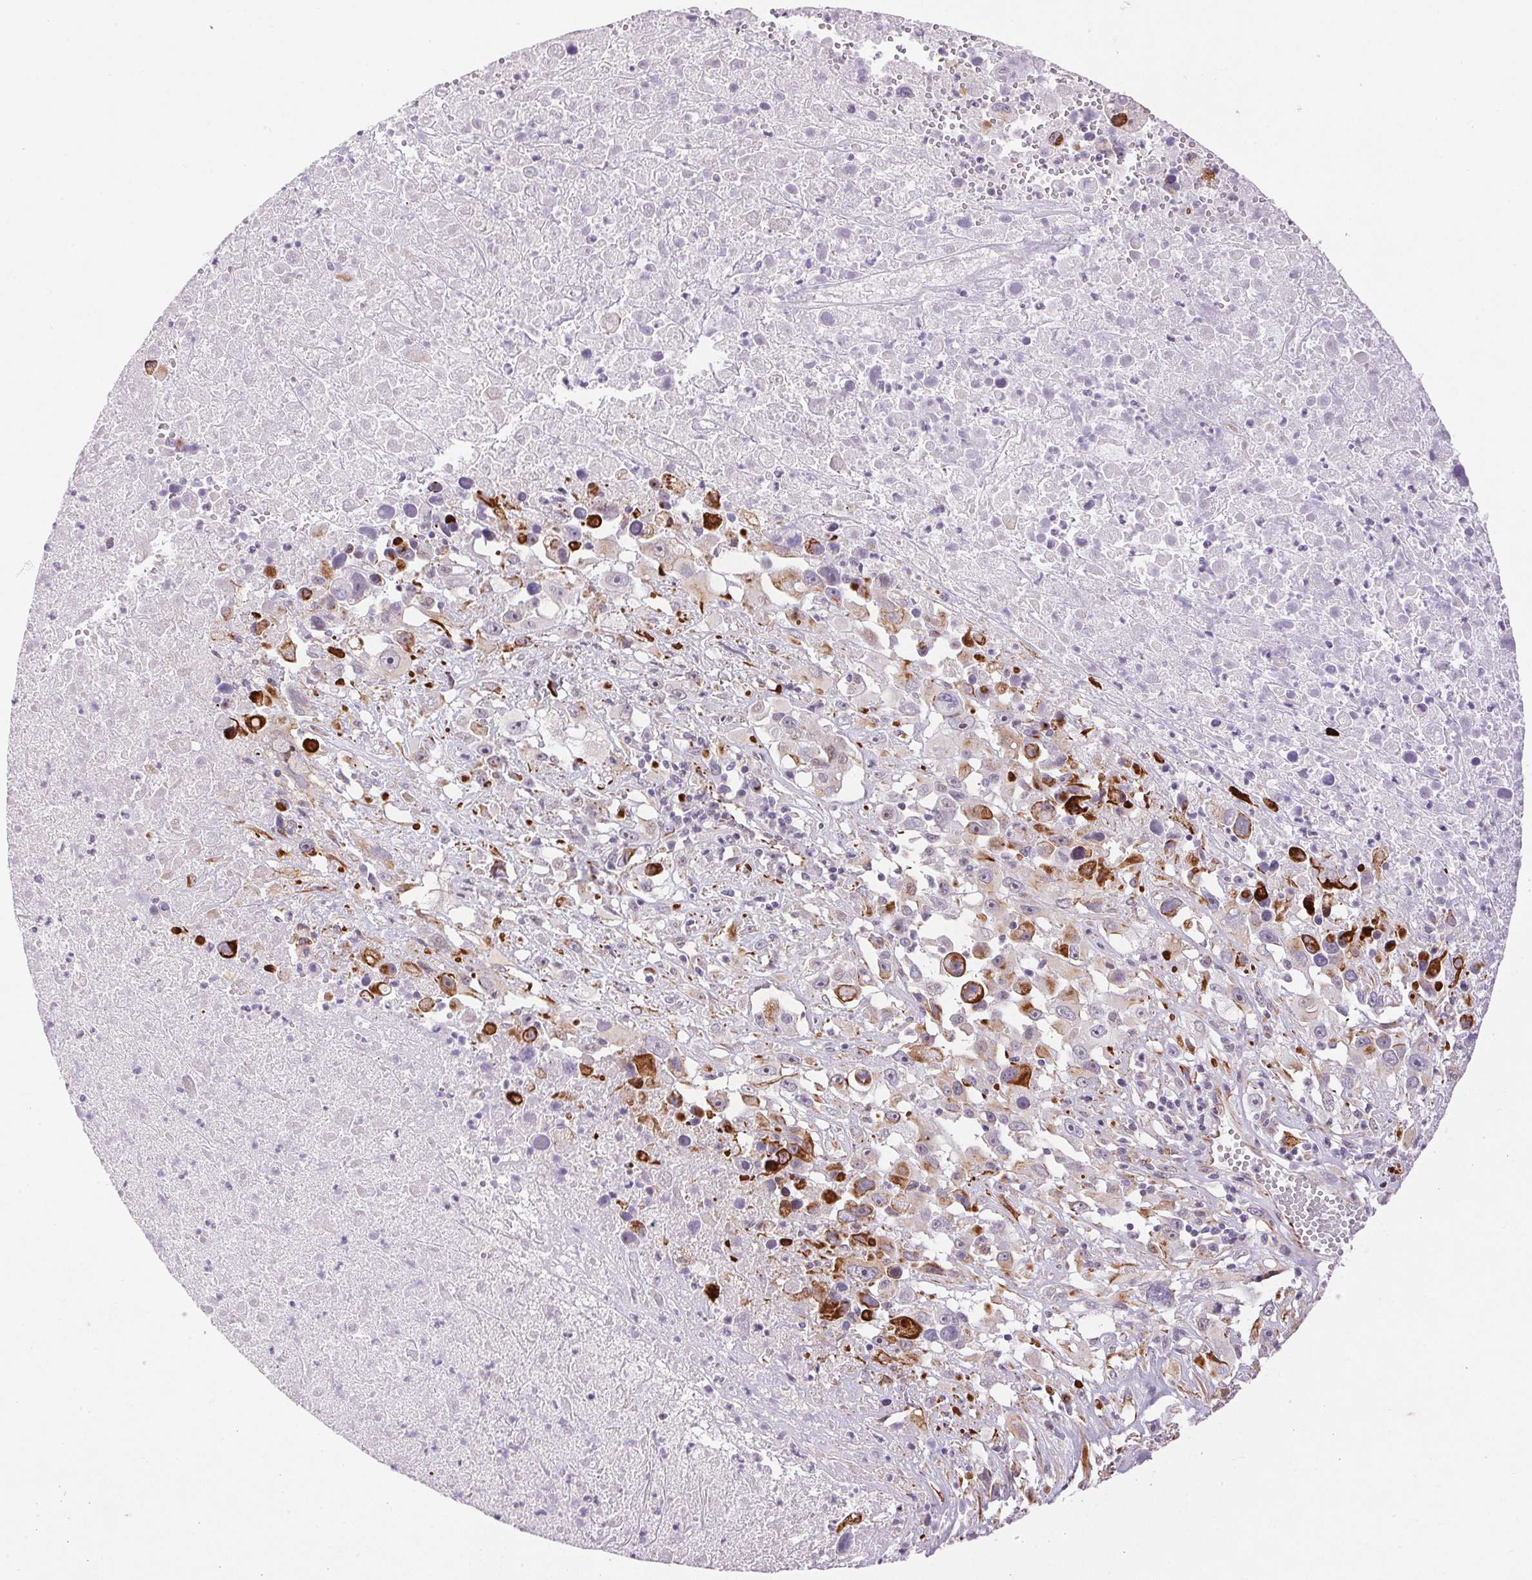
{"staining": {"intensity": "negative", "quantity": "none", "location": "none"}, "tissue": "melanoma", "cell_type": "Tumor cells", "image_type": "cancer", "snomed": [{"axis": "morphology", "description": "Malignant melanoma, Metastatic site"}, {"axis": "topography", "description": "Soft tissue"}], "caption": "This is a image of immunohistochemistry (IHC) staining of melanoma, which shows no positivity in tumor cells. The staining was performed using DAB (3,3'-diaminobenzidine) to visualize the protein expression in brown, while the nuclei were stained in blue with hematoxylin (Magnification: 20x).", "gene": "GYG2", "patient": {"sex": "male", "age": 50}}